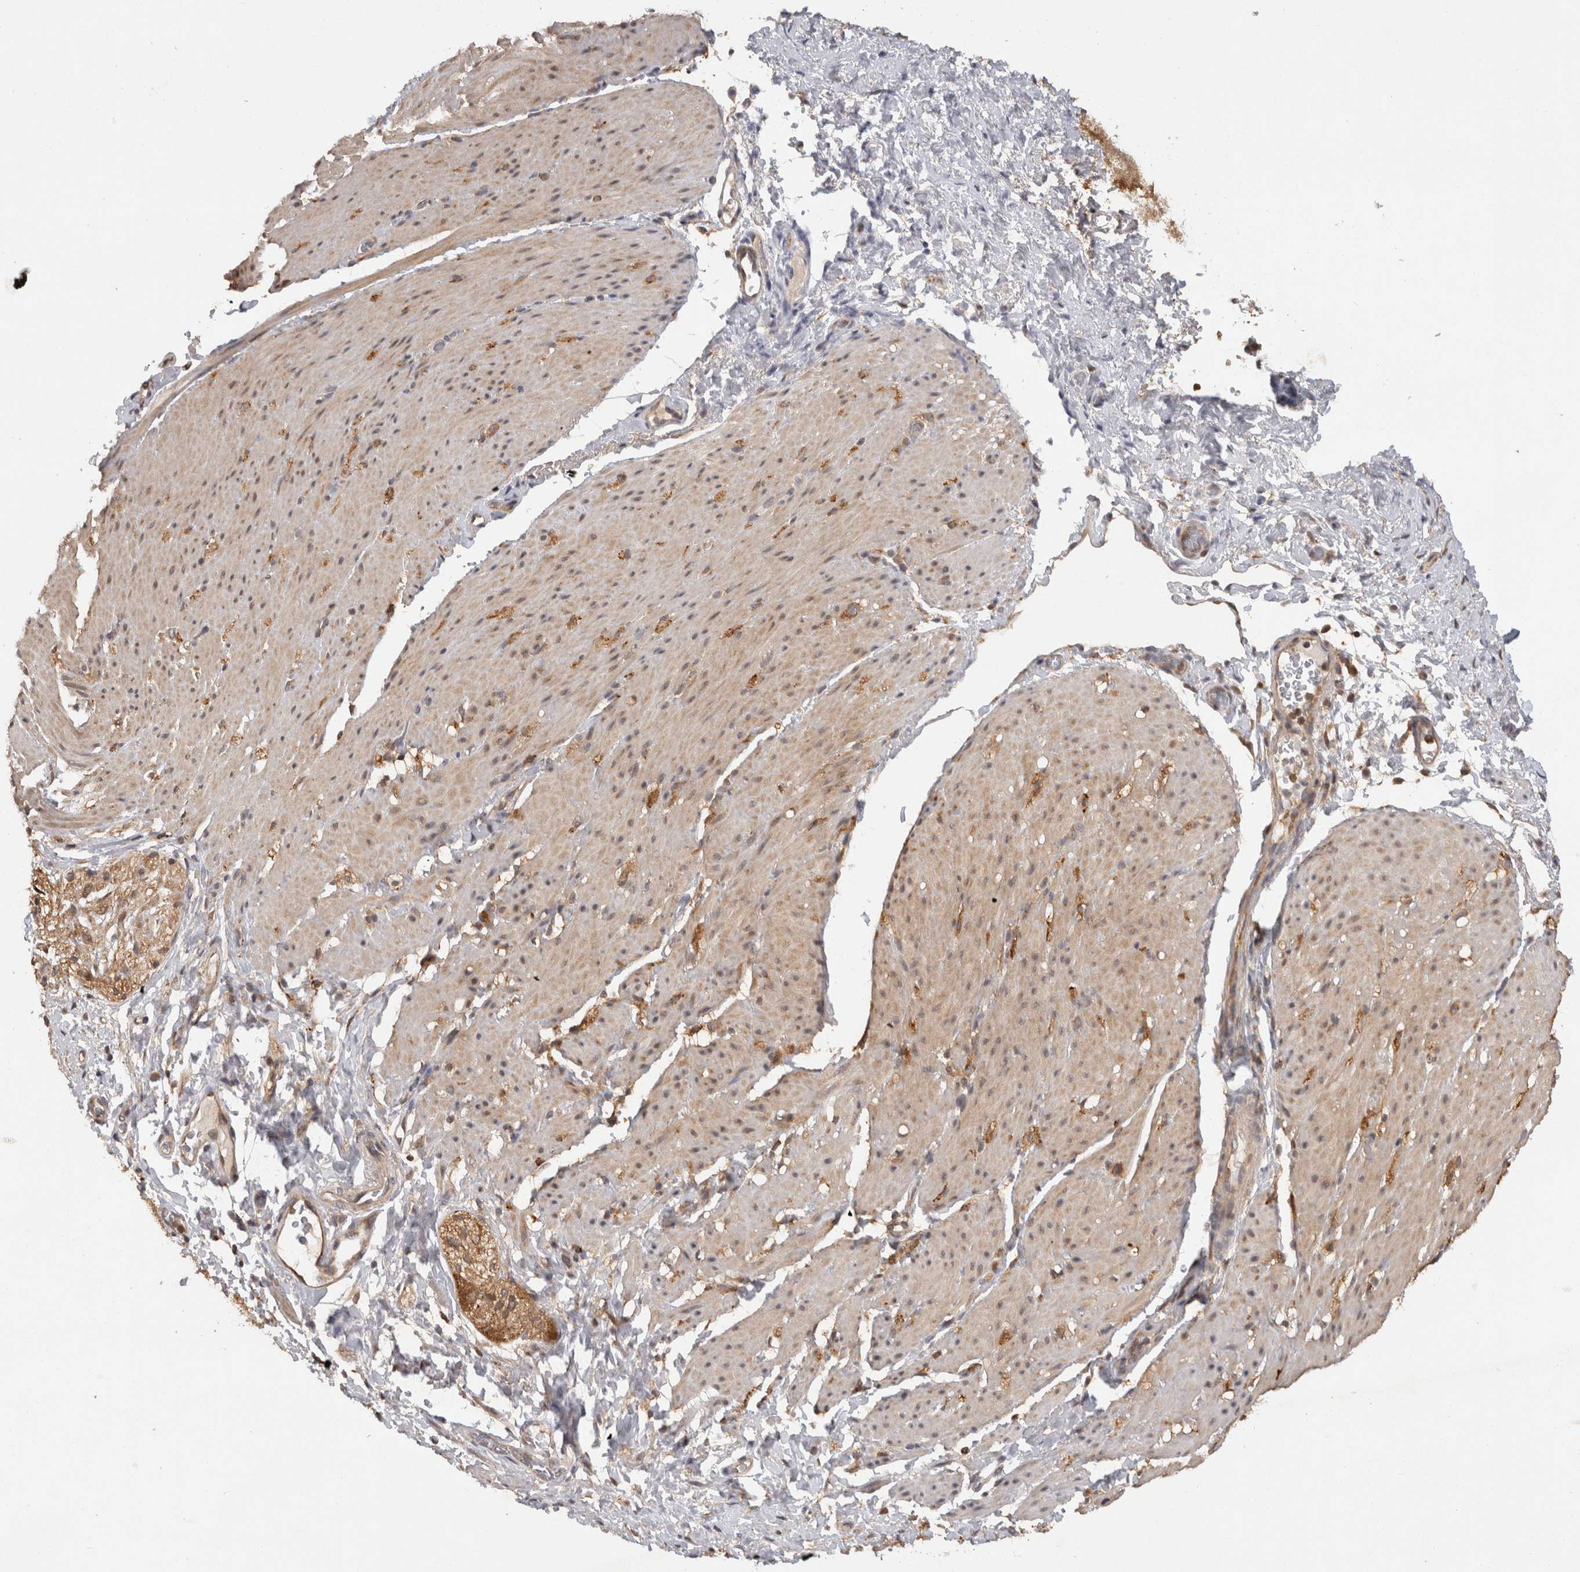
{"staining": {"intensity": "weak", "quantity": "25%-75%", "location": "cytoplasmic/membranous"}, "tissue": "smooth muscle", "cell_type": "Smooth muscle cells", "image_type": "normal", "snomed": [{"axis": "morphology", "description": "Normal tissue, NOS"}, {"axis": "topography", "description": "Smooth muscle"}, {"axis": "topography", "description": "Small intestine"}], "caption": "Normal smooth muscle was stained to show a protein in brown. There is low levels of weak cytoplasmic/membranous positivity in approximately 25%-75% of smooth muscle cells.", "gene": "ACAT2", "patient": {"sex": "female", "age": 84}}